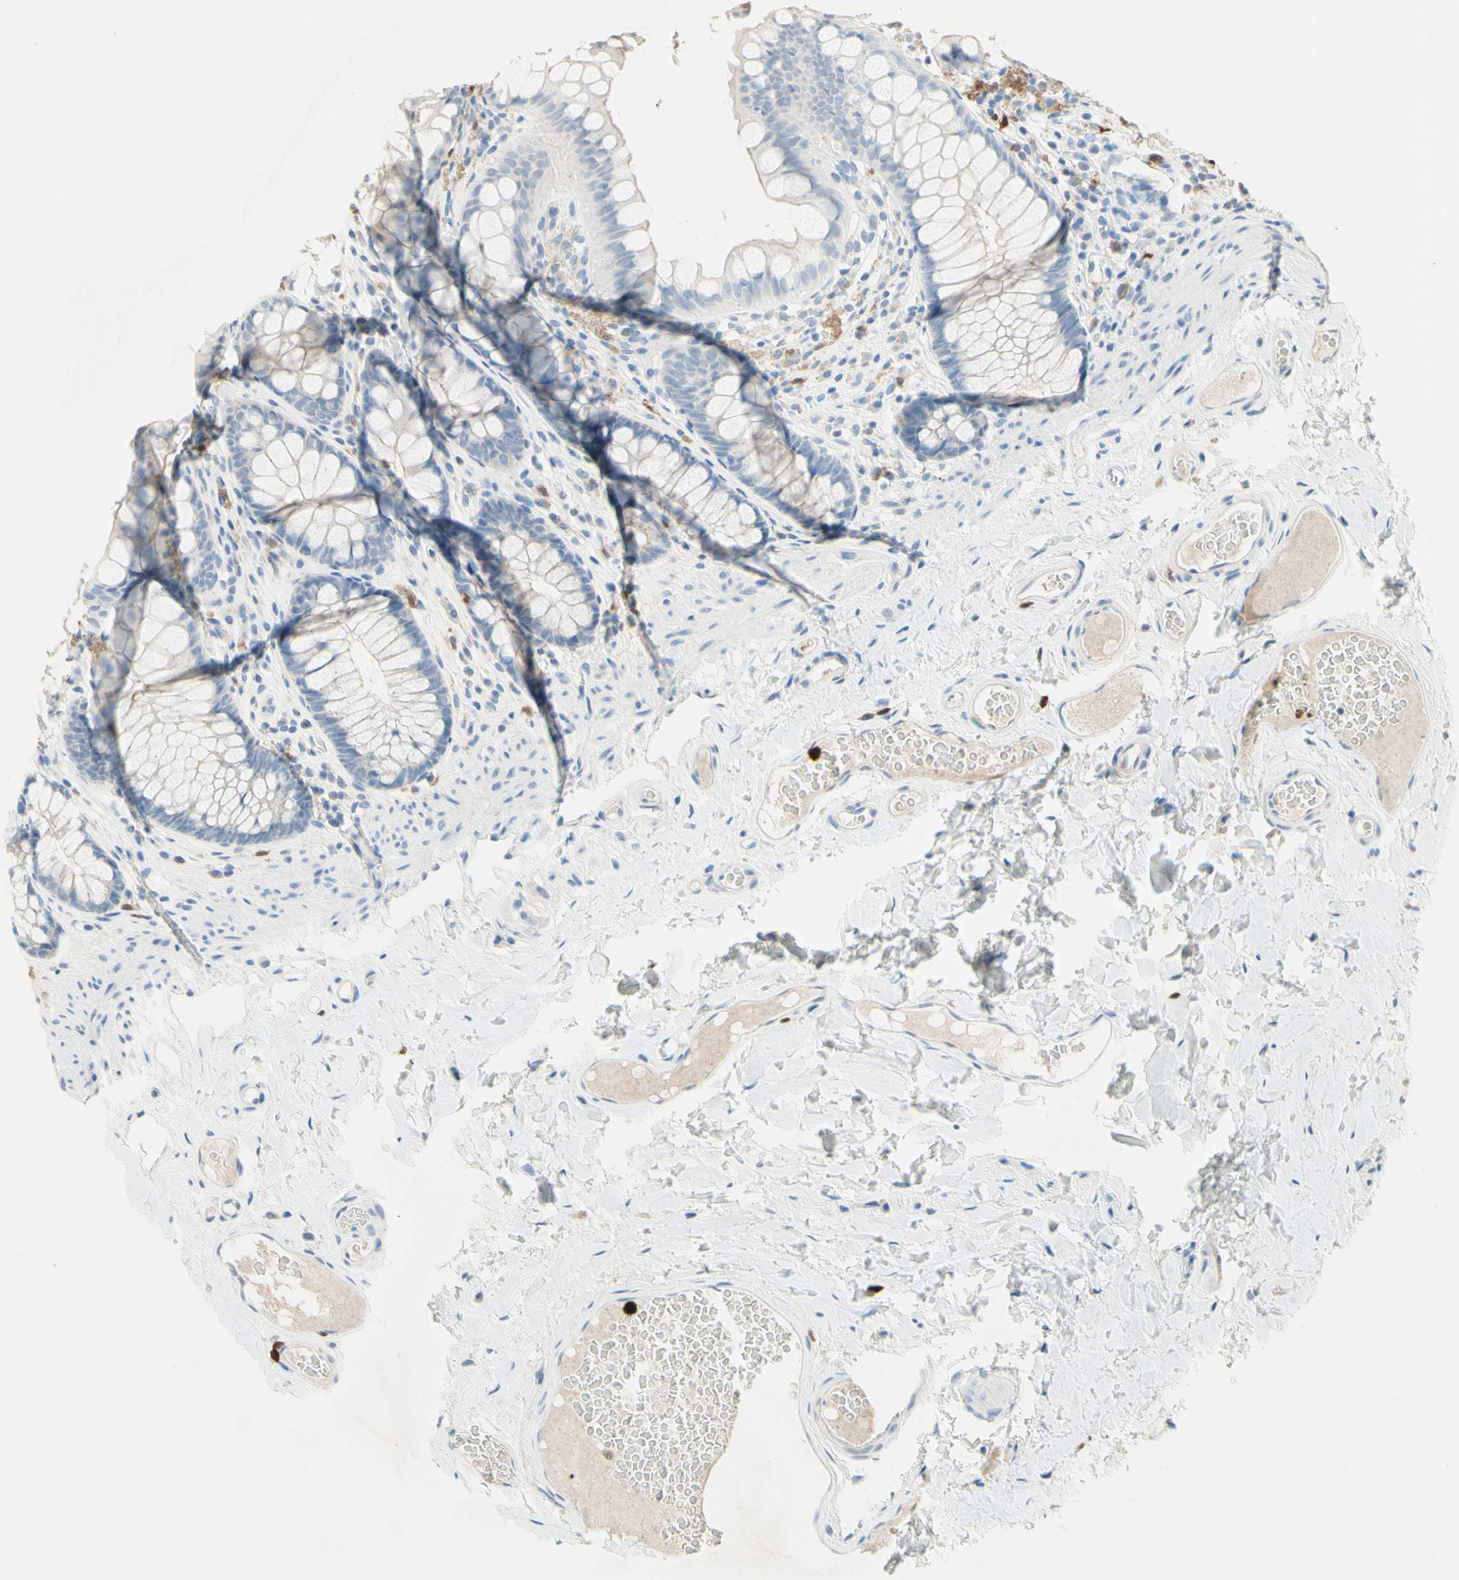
{"staining": {"intensity": "negative", "quantity": "none", "location": "none"}, "tissue": "colon", "cell_type": "Endothelial cells", "image_type": "normal", "snomed": [{"axis": "morphology", "description": "Normal tissue, NOS"}, {"axis": "topography", "description": "Colon"}], "caption": "DAB immunohistochemical staining of benign human colon shows no significant positivity in endothelial cells. (Brightfield microscopy of DAB (3,3'-diaminobenzidine) IHC at high magnification).", "gene": "NFKBIZ", "patient": {"sex": "female", "age": 55}}